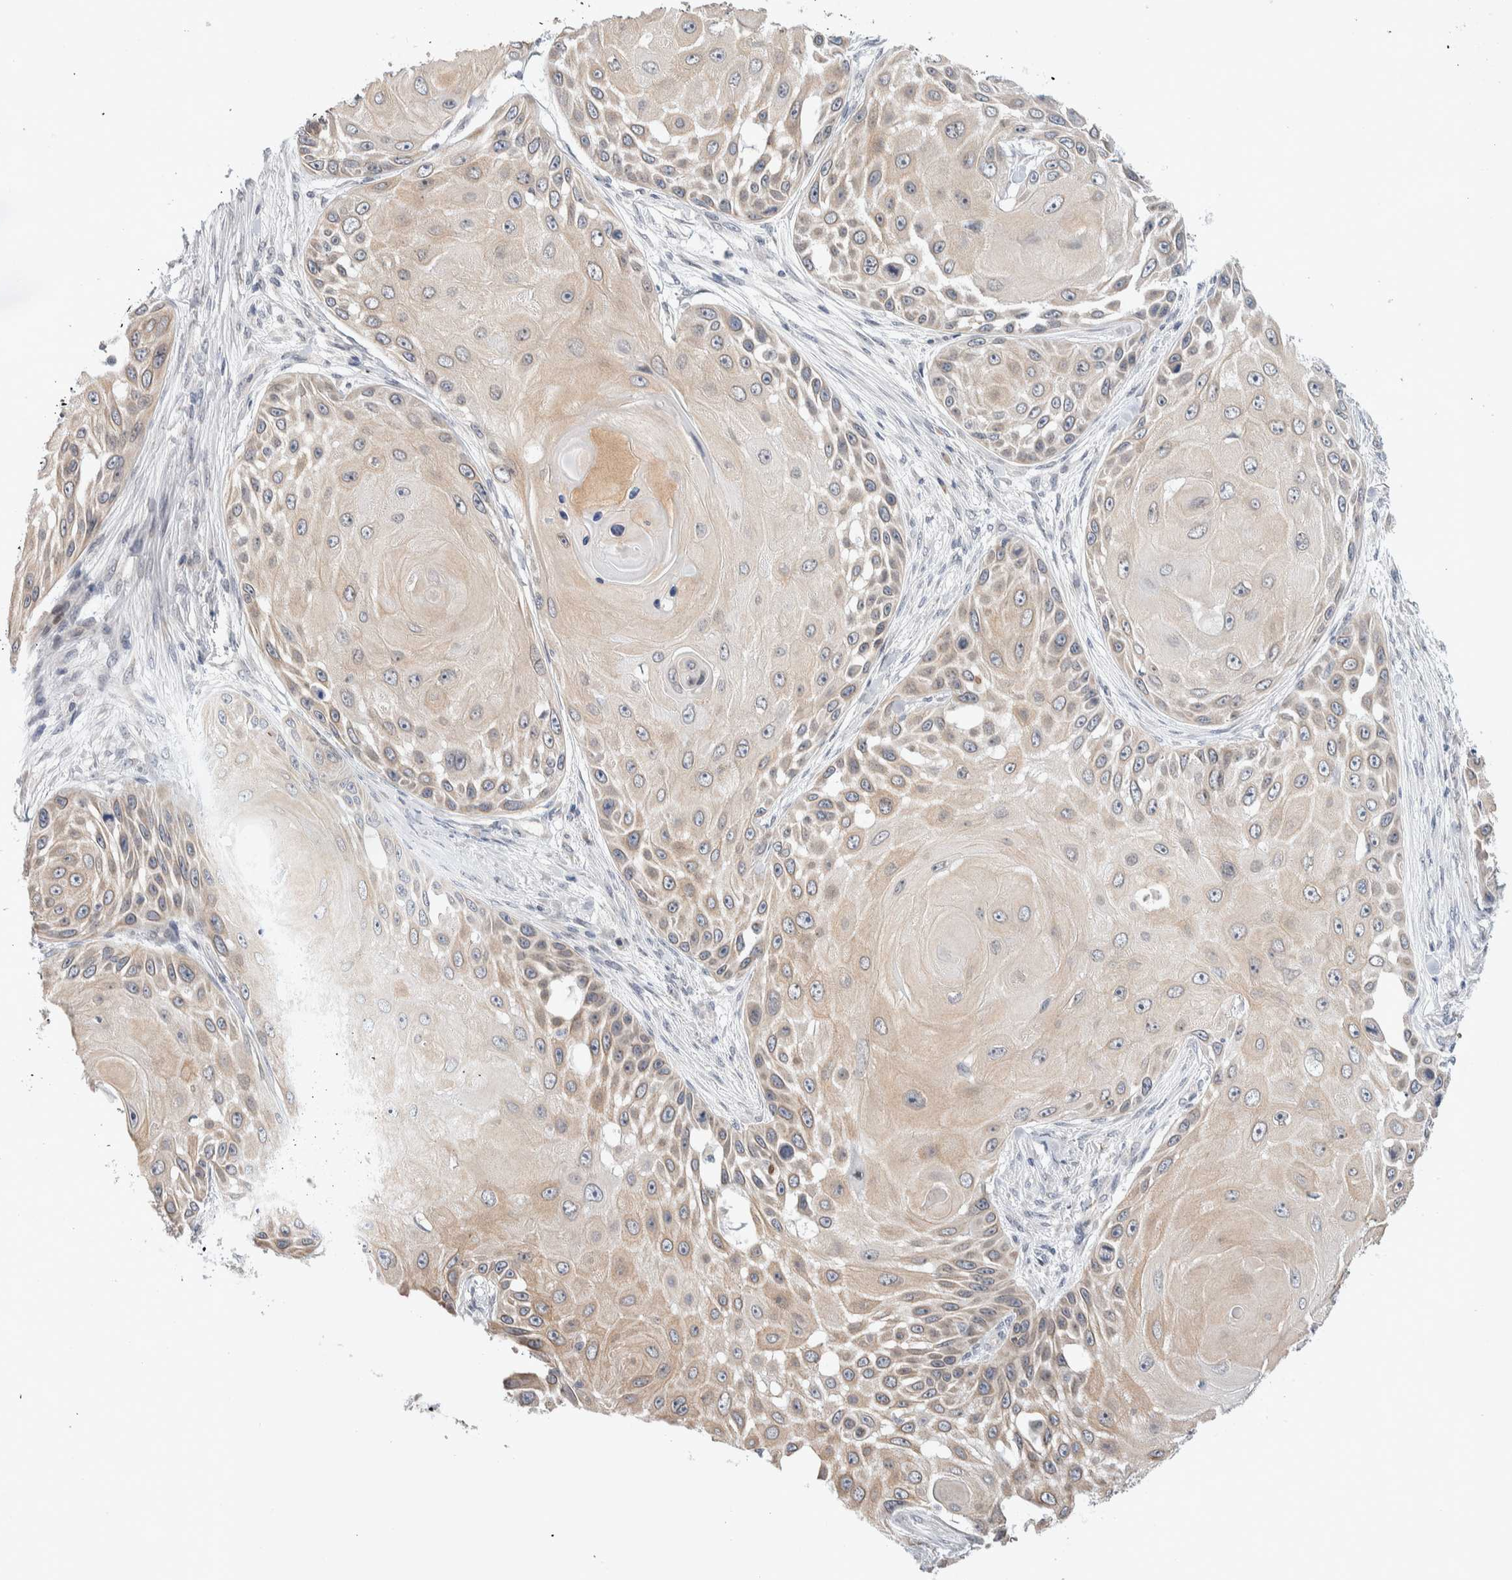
{"staining": {"intensity": "weak", "quantity": "25%-75%", "location": "cytoplasmic/membranous"}, "tissue": "skin cancer", "cell_type": "Tumor cells", "image_type": "cancer", "snomed": [{"axis": "morphology", "description": "Squamous cell carcinoma, NOS"}, {"axis": "topography", "description": "Skin"}], "caption": "Skin cancer (squamous cell carcinoma) stained with a protein marker demonstrates weak staining in tumor cells.", "gene": "CRAT", "patient": {"sex": "female", "age": 44}}